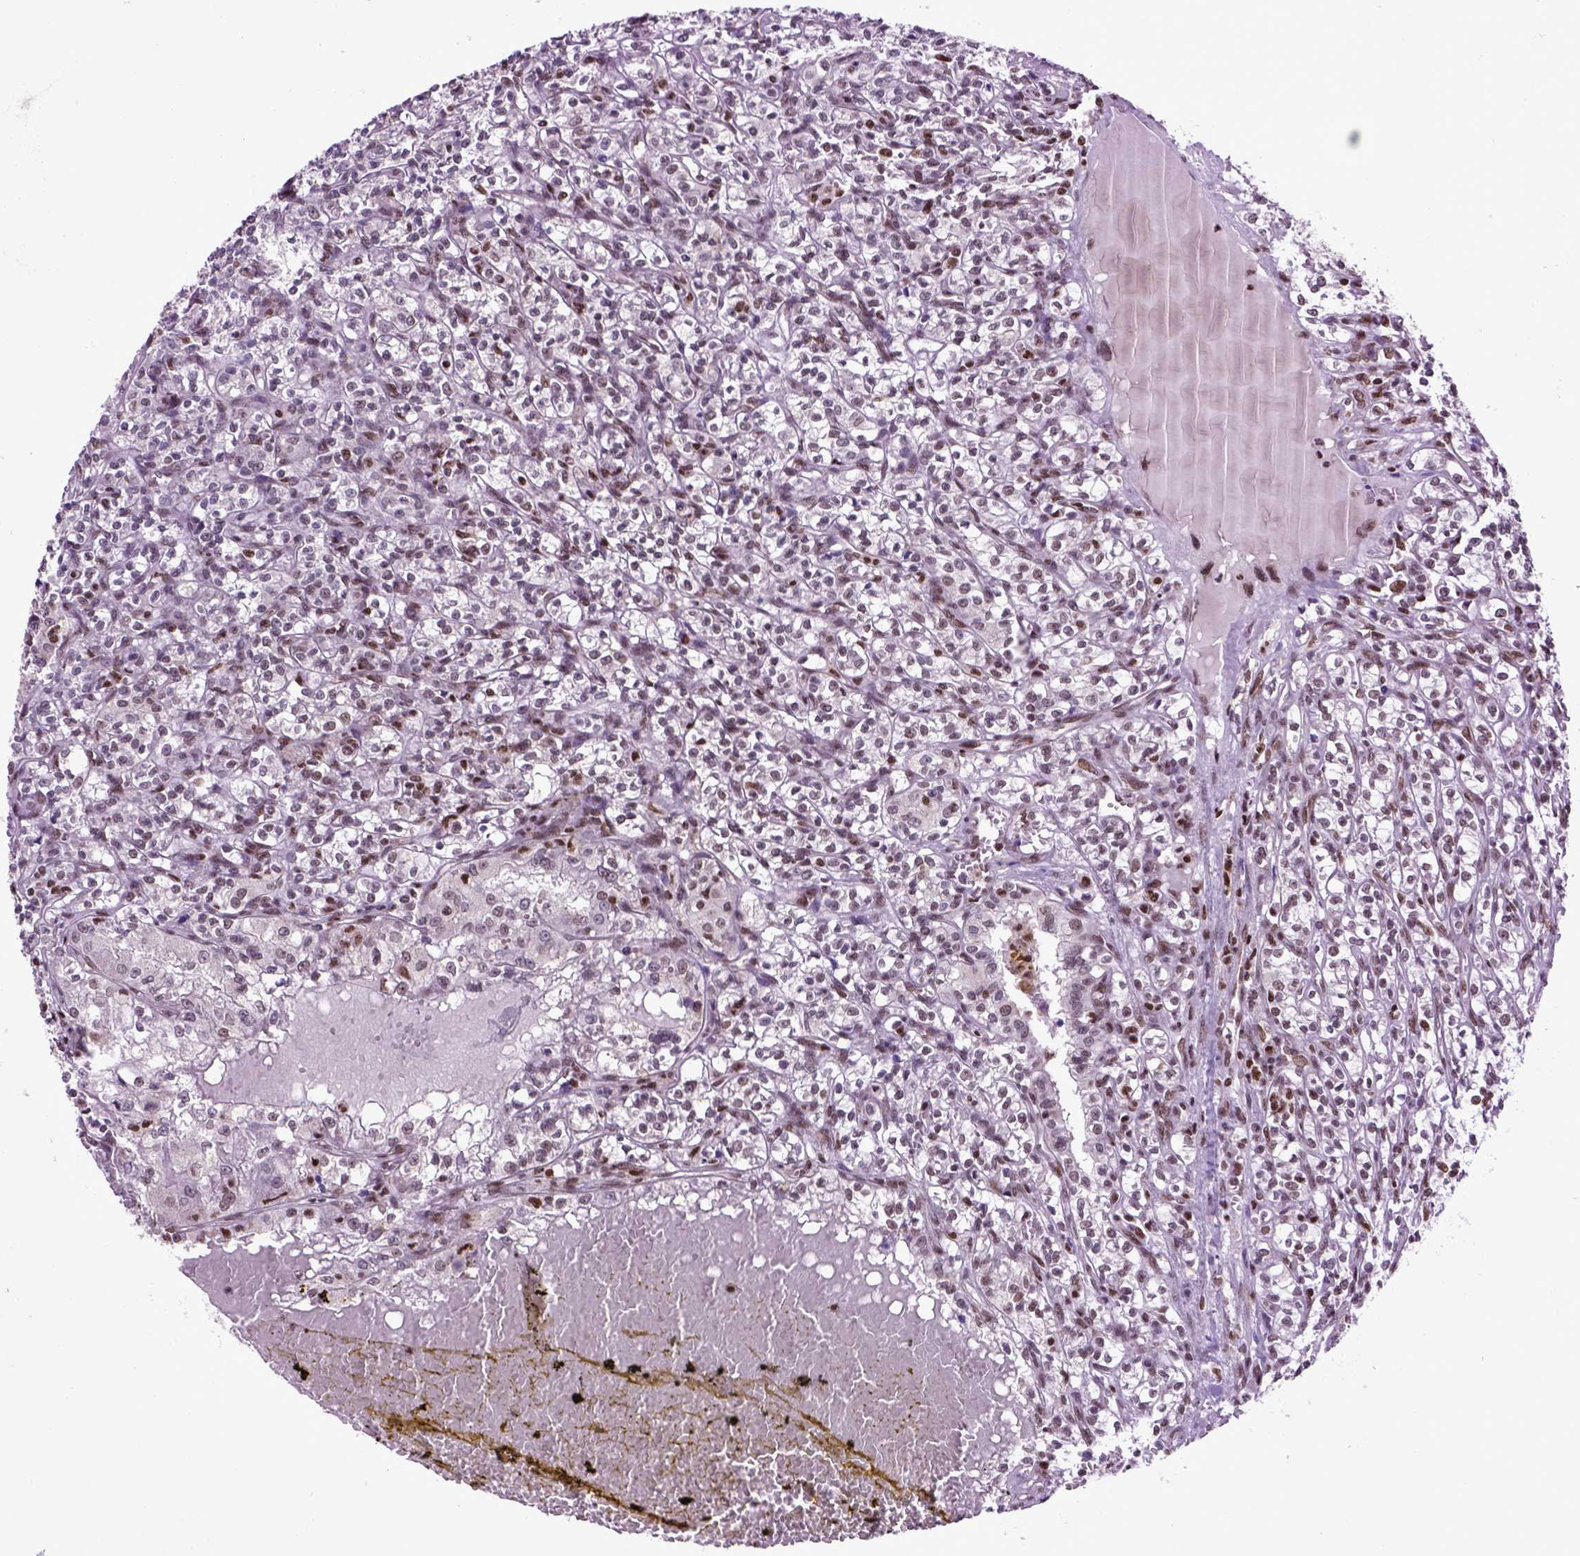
{"staining": {"intensity": "weak", "quantity": "<25%", "location": "nuclear"}, "tissue": "renal cancer", "cell_type": "Tumor cells", "image_type": "cancer", "snomed": [{"axis": "morphology", "description": "Adenocarcinoma, NOS"}, {"axis": "topography", "description": "Kidney"}], "caption": "Immunohistochemical staining of renal cancer shows no significant staining in tumor cells.", "gene": "CELF1", "patient": {"sex": "male", "age": 36}}